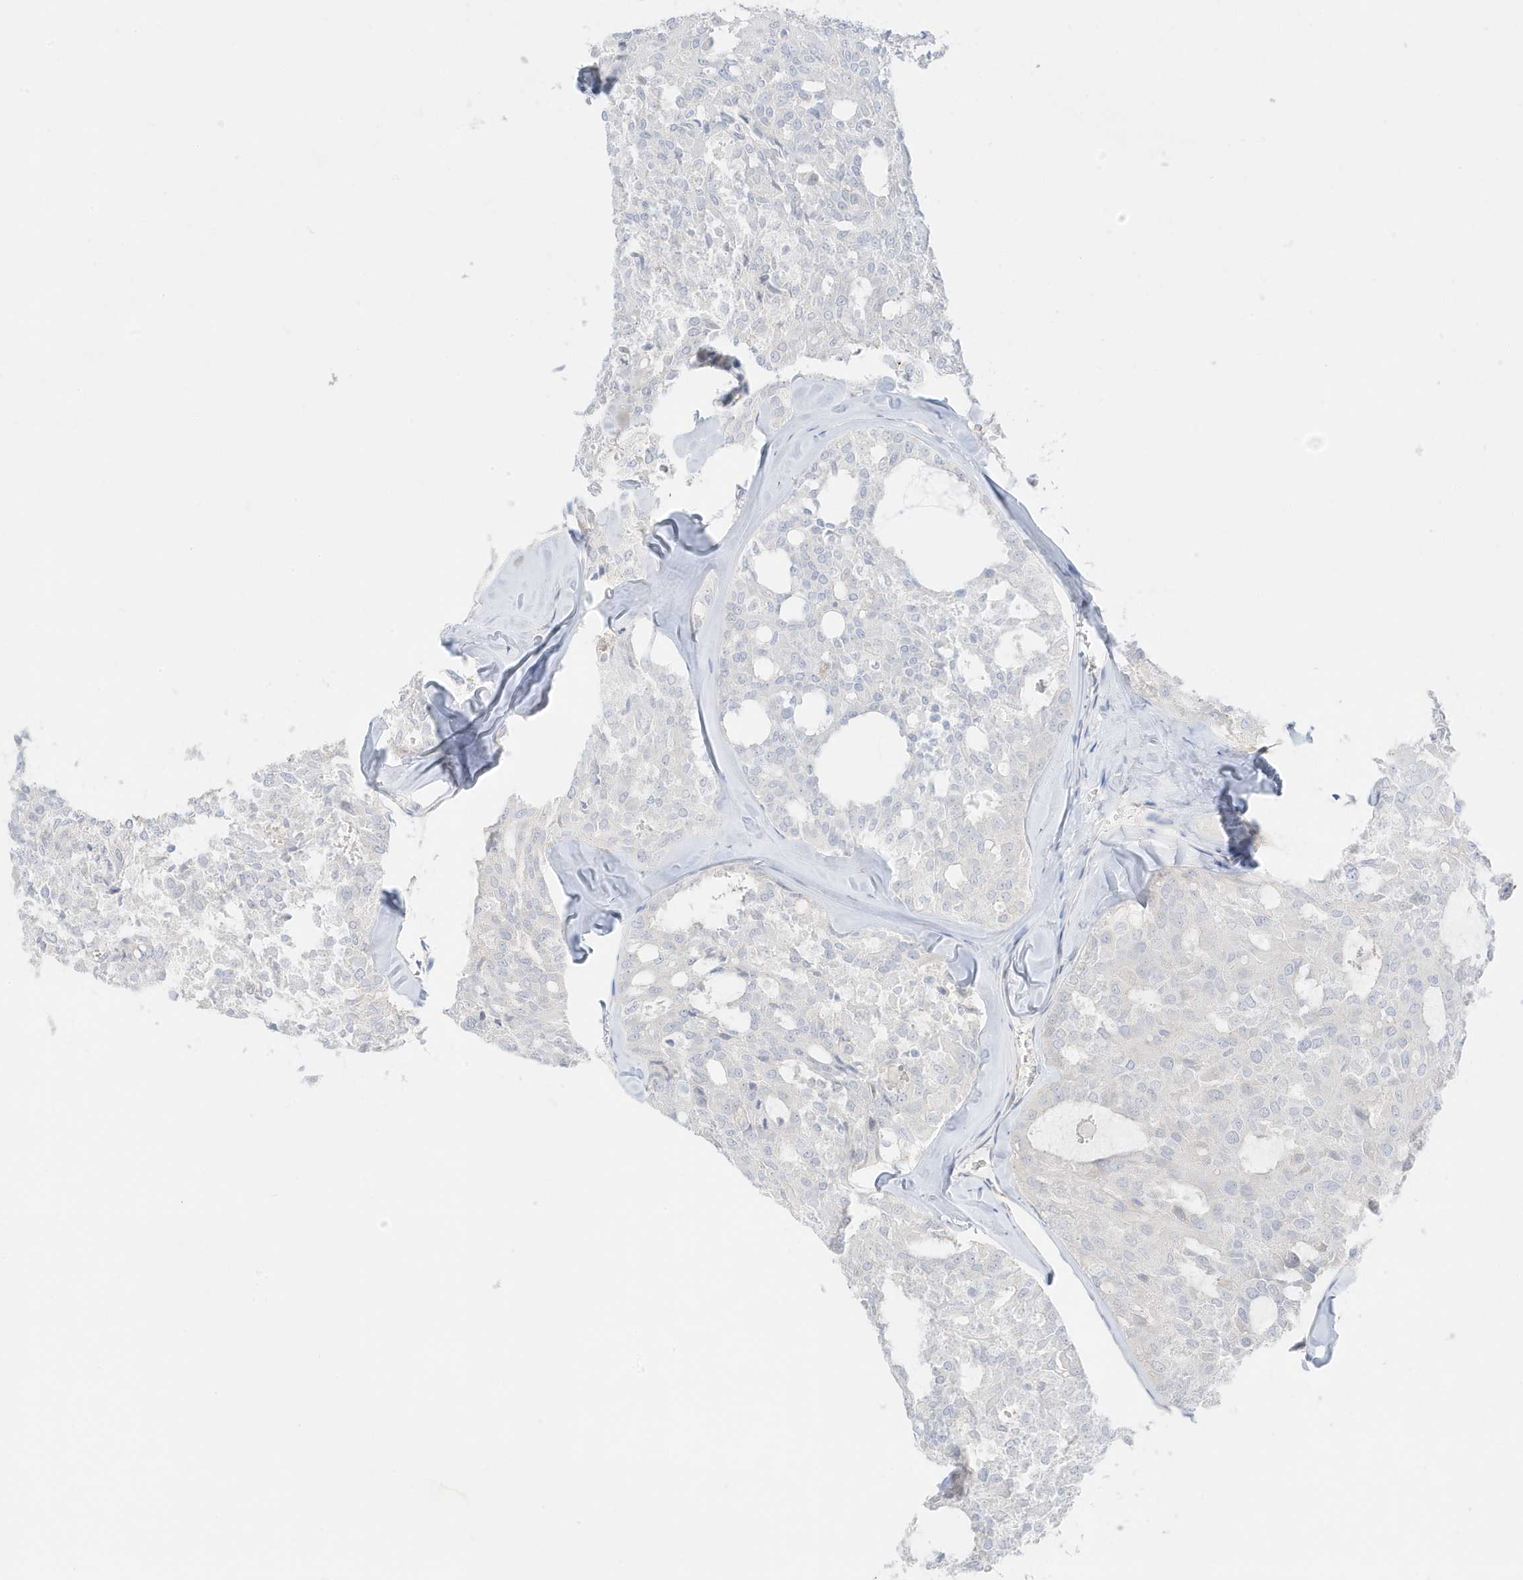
{"staining": {"intensity": "negative", "quantity": "none", "location": "none"}, "tissue": "thyroid cancer", "cell_type": "Tumor cells", "image_type": "cancer", "snomed": [{"axis": "morphology", "description": "Follicular adenoma carcinoma, NOS"}, {"axis": "topography", "description": "Thyroid gland"}], "caption": "Photomicrograph shows no protein positivity in tumor cells of follicular adenoma carcinoma (thyroid) tissue. (DAB immunohistochemistry, high magnification).", "gene": "SLC22A13", "patient": {"sex": "male", "age": 75}}